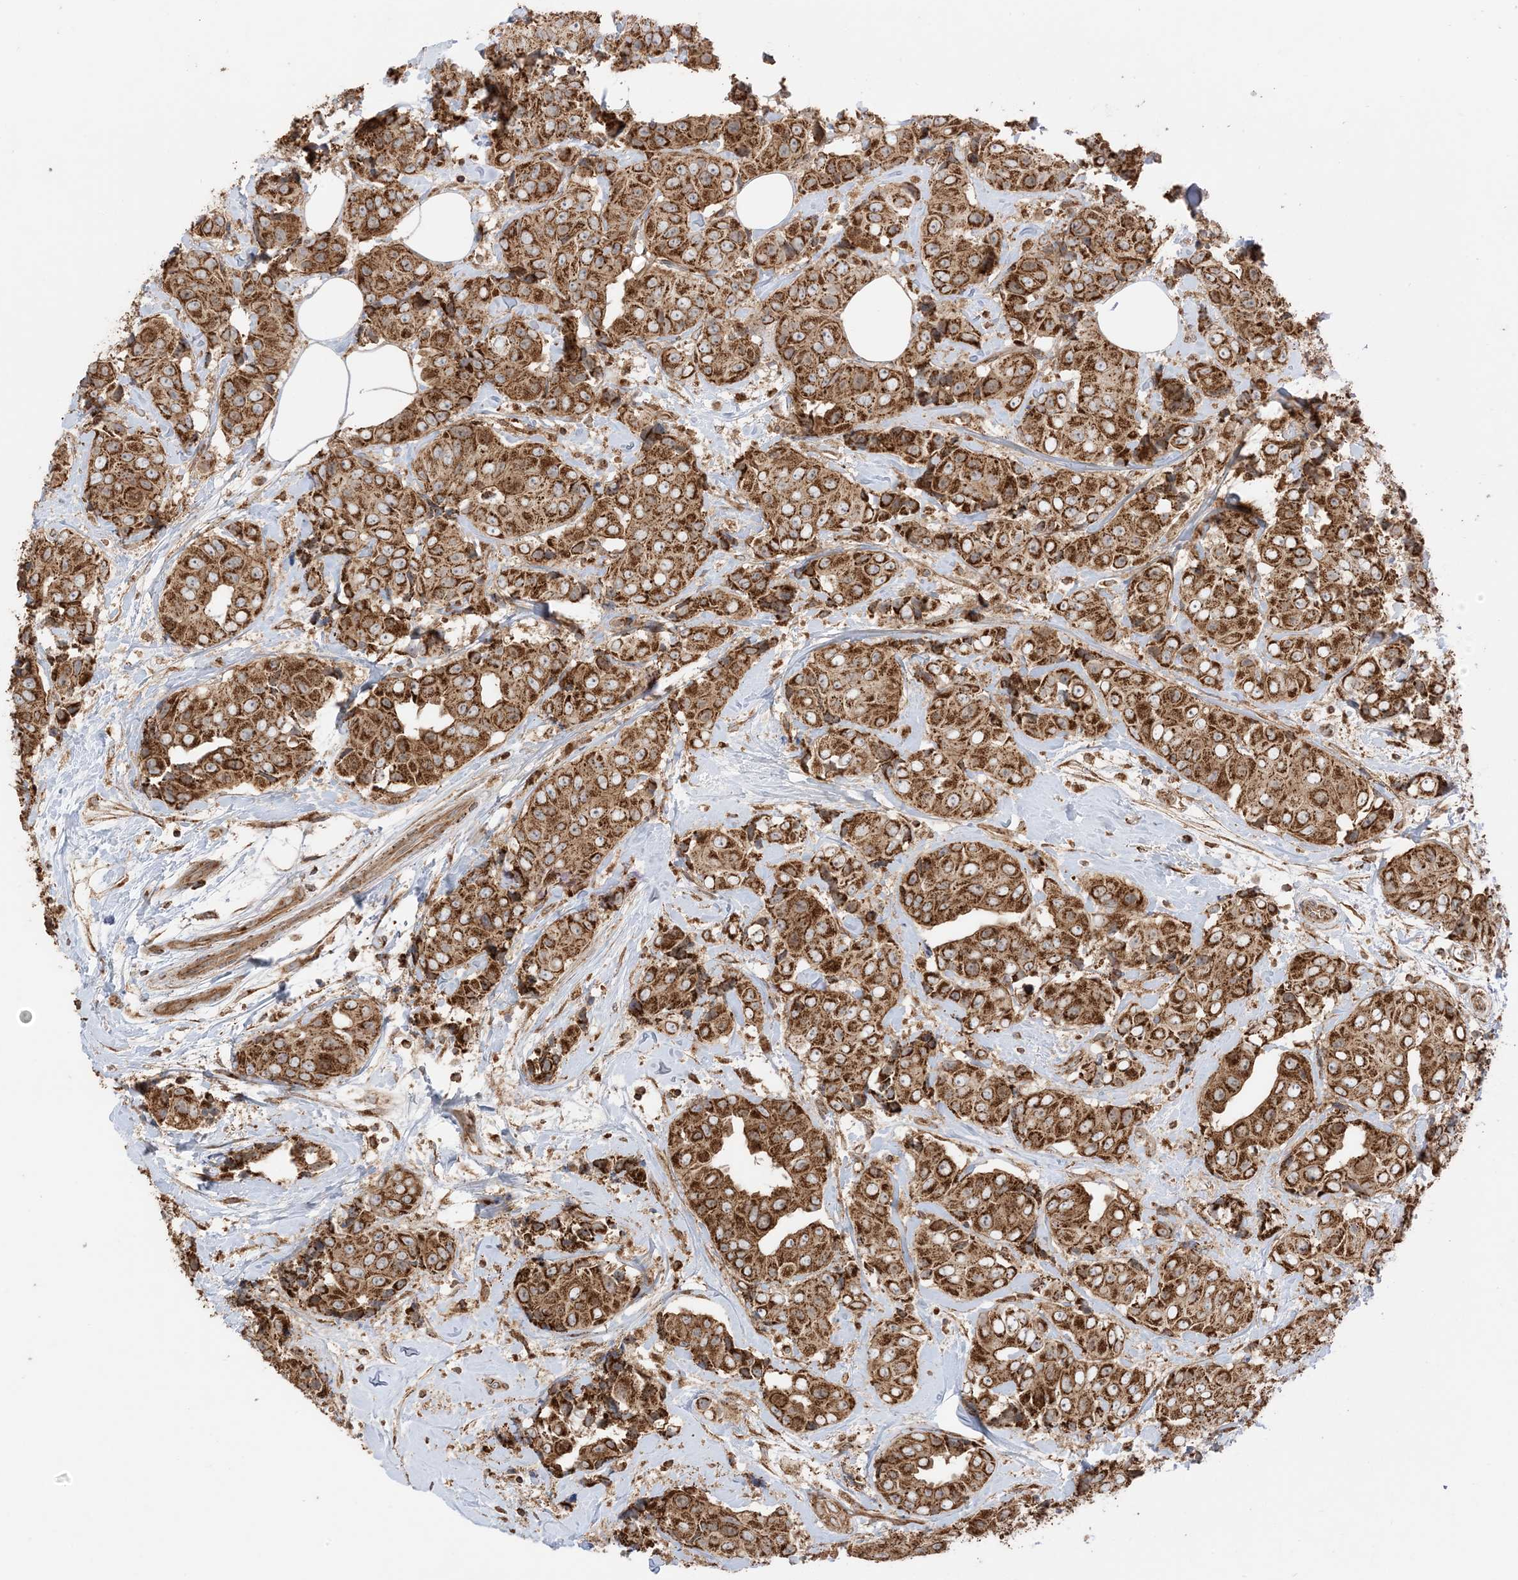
{"staining": {"intensity": "strong", "quantity": ">75%", "location": "cytoplasmic/membranous"}, "tissue": "breast cancer", "cell_type": "Tumor cells", "image_type": "cancer", "snomed": [{"axis": "morphology", "description": "Normal tissue, NOS"}, {"axis": "morphology", "description": "Duct carcinoma"}, {"axis": "topography", "description": "Breast"}], "caption": "Protein staining of breast infiltrating ductal carcinoma tissue demonstrates strong cytoplasmic/membranous expression in about >75% of tumor cells. The staining is performed using DAB brown chromogen to label protein expression. The nuclei are counter-stained blue using hematoxylin.", "gene": "N4BP3", "patient": {"sex": "female", "age": 39}}